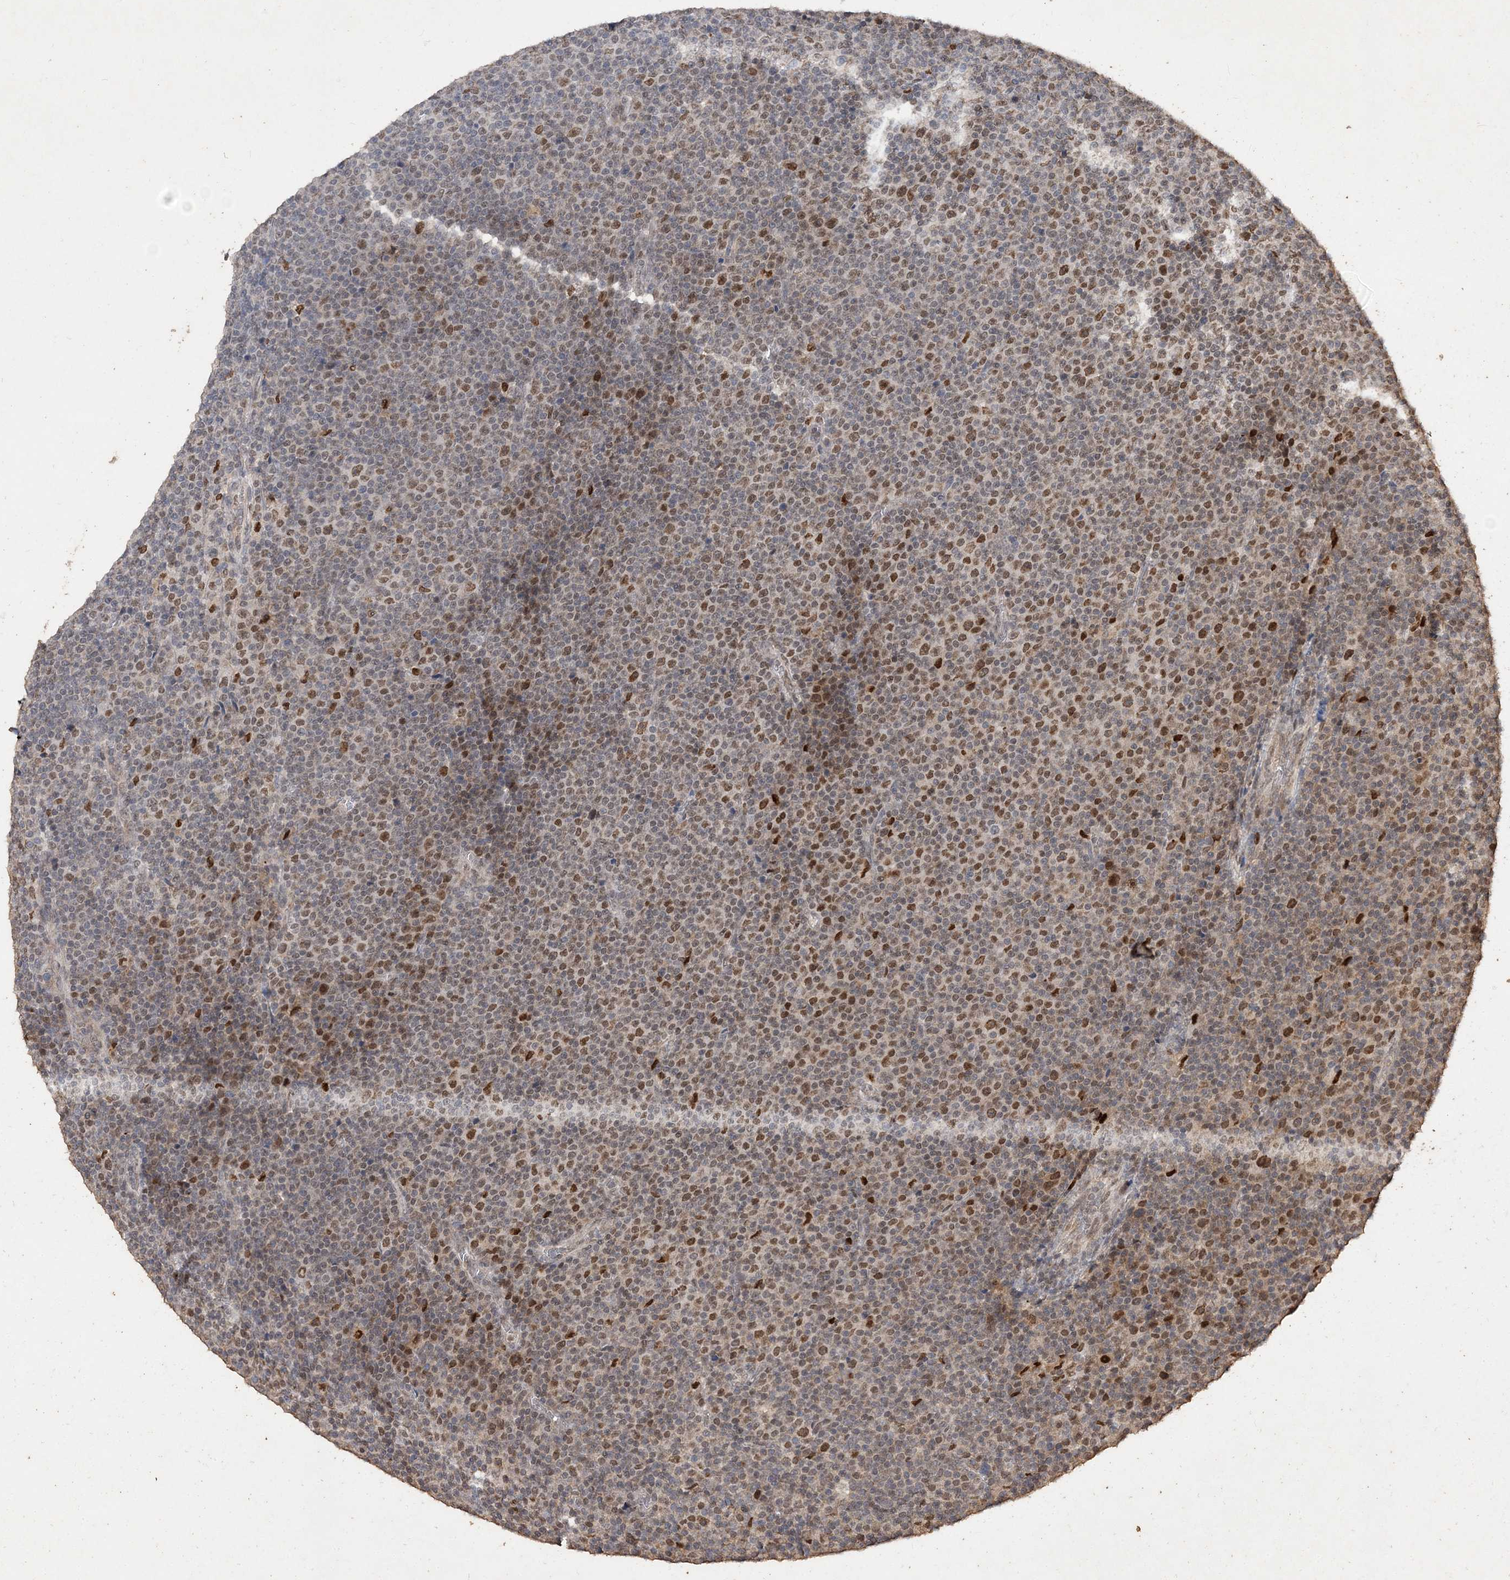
{"staining": {"intensity": "moderate", "quantity": ">75%", "location": "nuclear"}, "tissue": "lymphoma", "cell_type": "Tumor cells", "image_type": "cancer", "snomed": [{"axis": "morphology", "description": "Malignant lymphoma, non-Hodgkin's type, Low grade"}, {"axis": "topography", "description": "Lymph node"}], "caption": "Moderate nuclear staining for a protein is seen in approximately >75% of tumor cells of malignant lymphoma, non-Hodgkin's type (low-grade) using immunohistochemistry.", "gene": "C3orf38", "patient": {"sex": "female", "age": 67}}